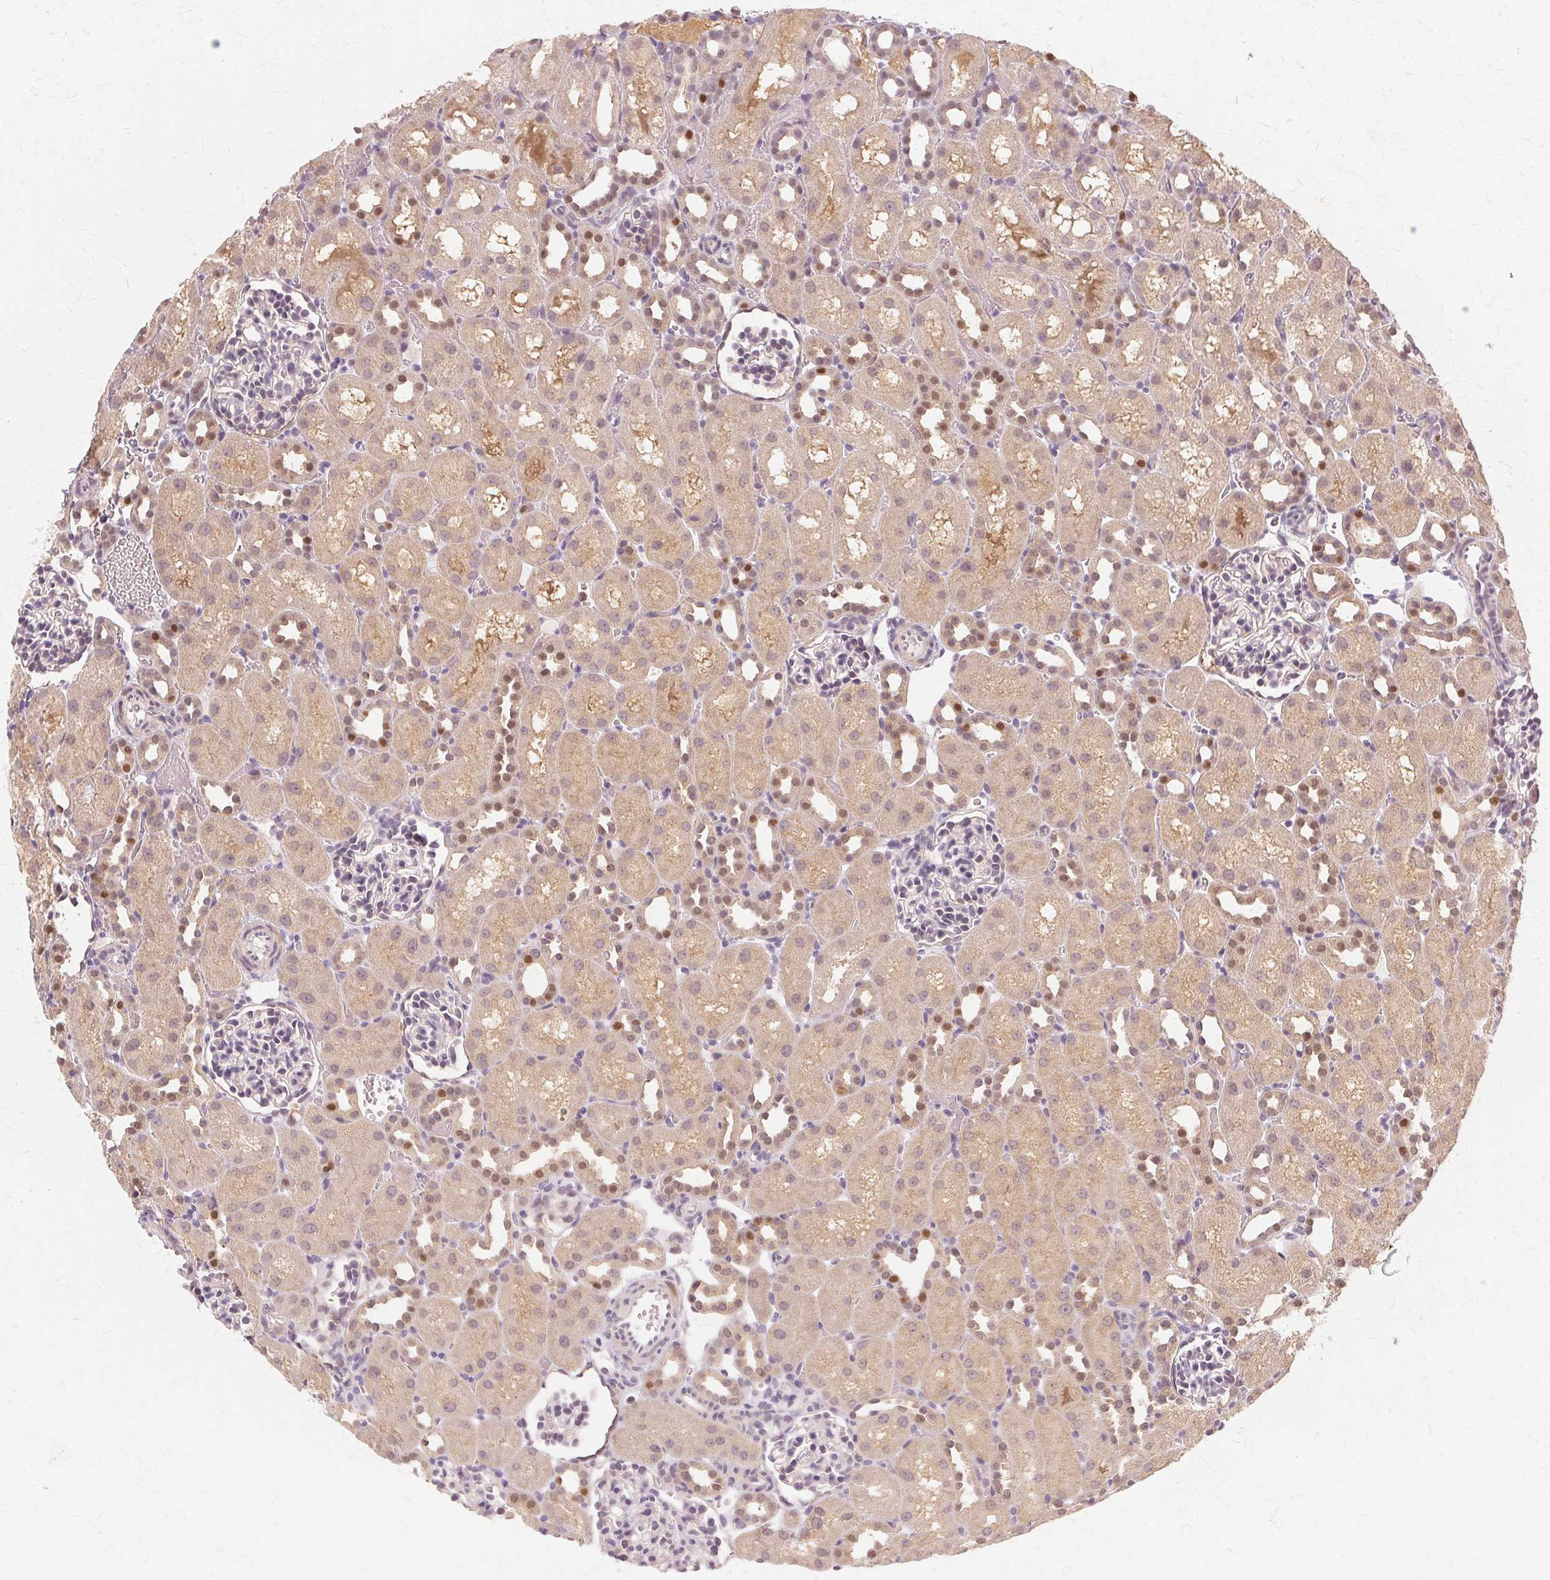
{"staining": {"intensity": "weak", "quantity": "<25%", "location": "nuclear"}, "tissue": "kidney", "cell_type": "Cells in glomeruli", "image_type": "normal", "snomed": [{"axis": "morphology", "description": "Normal tissue, NOS"}, {"axis": "topography", "description": "Kidney"}], "caption": "Immunohistochemistry (IHC) photomicrograph of benign kidney: human kidney stained with DAB displays no significant protein expression in cells in glomeruli. (DAB (3,3'-diaminobenzidine) immunohistochemistry (IHC), high magnification).", "gene": "PRMT5", "patient": {"sex": "male", "age": 1}}